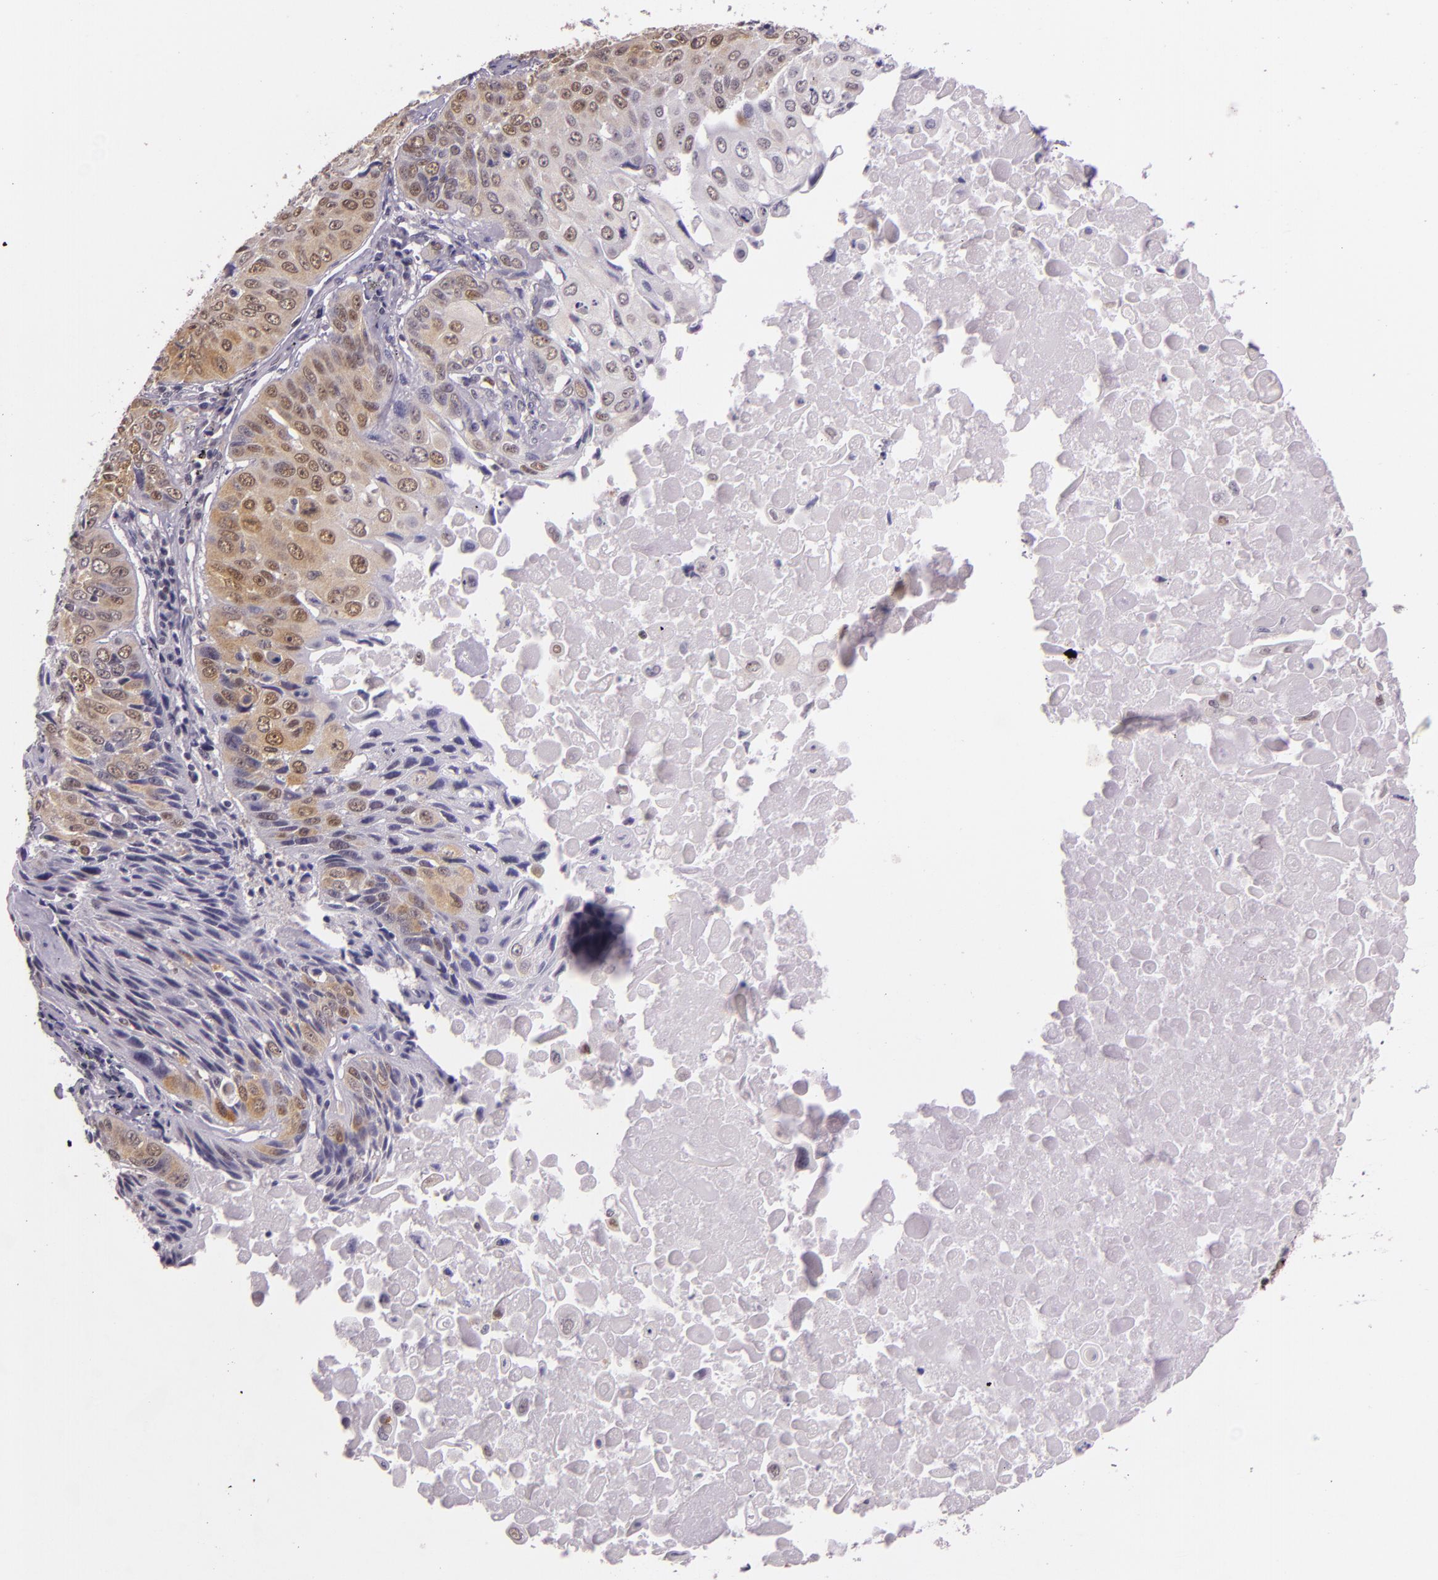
{"staining": {"intensity": "moderate", "quantity": "25%-75%", "location": "cytoplasmic/membranous,nuclear"}, "tissue": "lung cancer", "cell_type": "Tumor cells", "image_type": "cancer", "snomed": [{"axis": "morphology", "description": "Adenocarcinoma, NOS"}, {"axis": "topography", "description": "Lung"}], "caption": "Immunohistochemical staining of human adenocarcinoma (lung) displays medium levels of moderate cytoplasmic/membranous and nuclear protein positivity in about 25%-75% of tumor cells.", "gene": "HSPA8", "patient": {"sex": "male", "age": 60}}